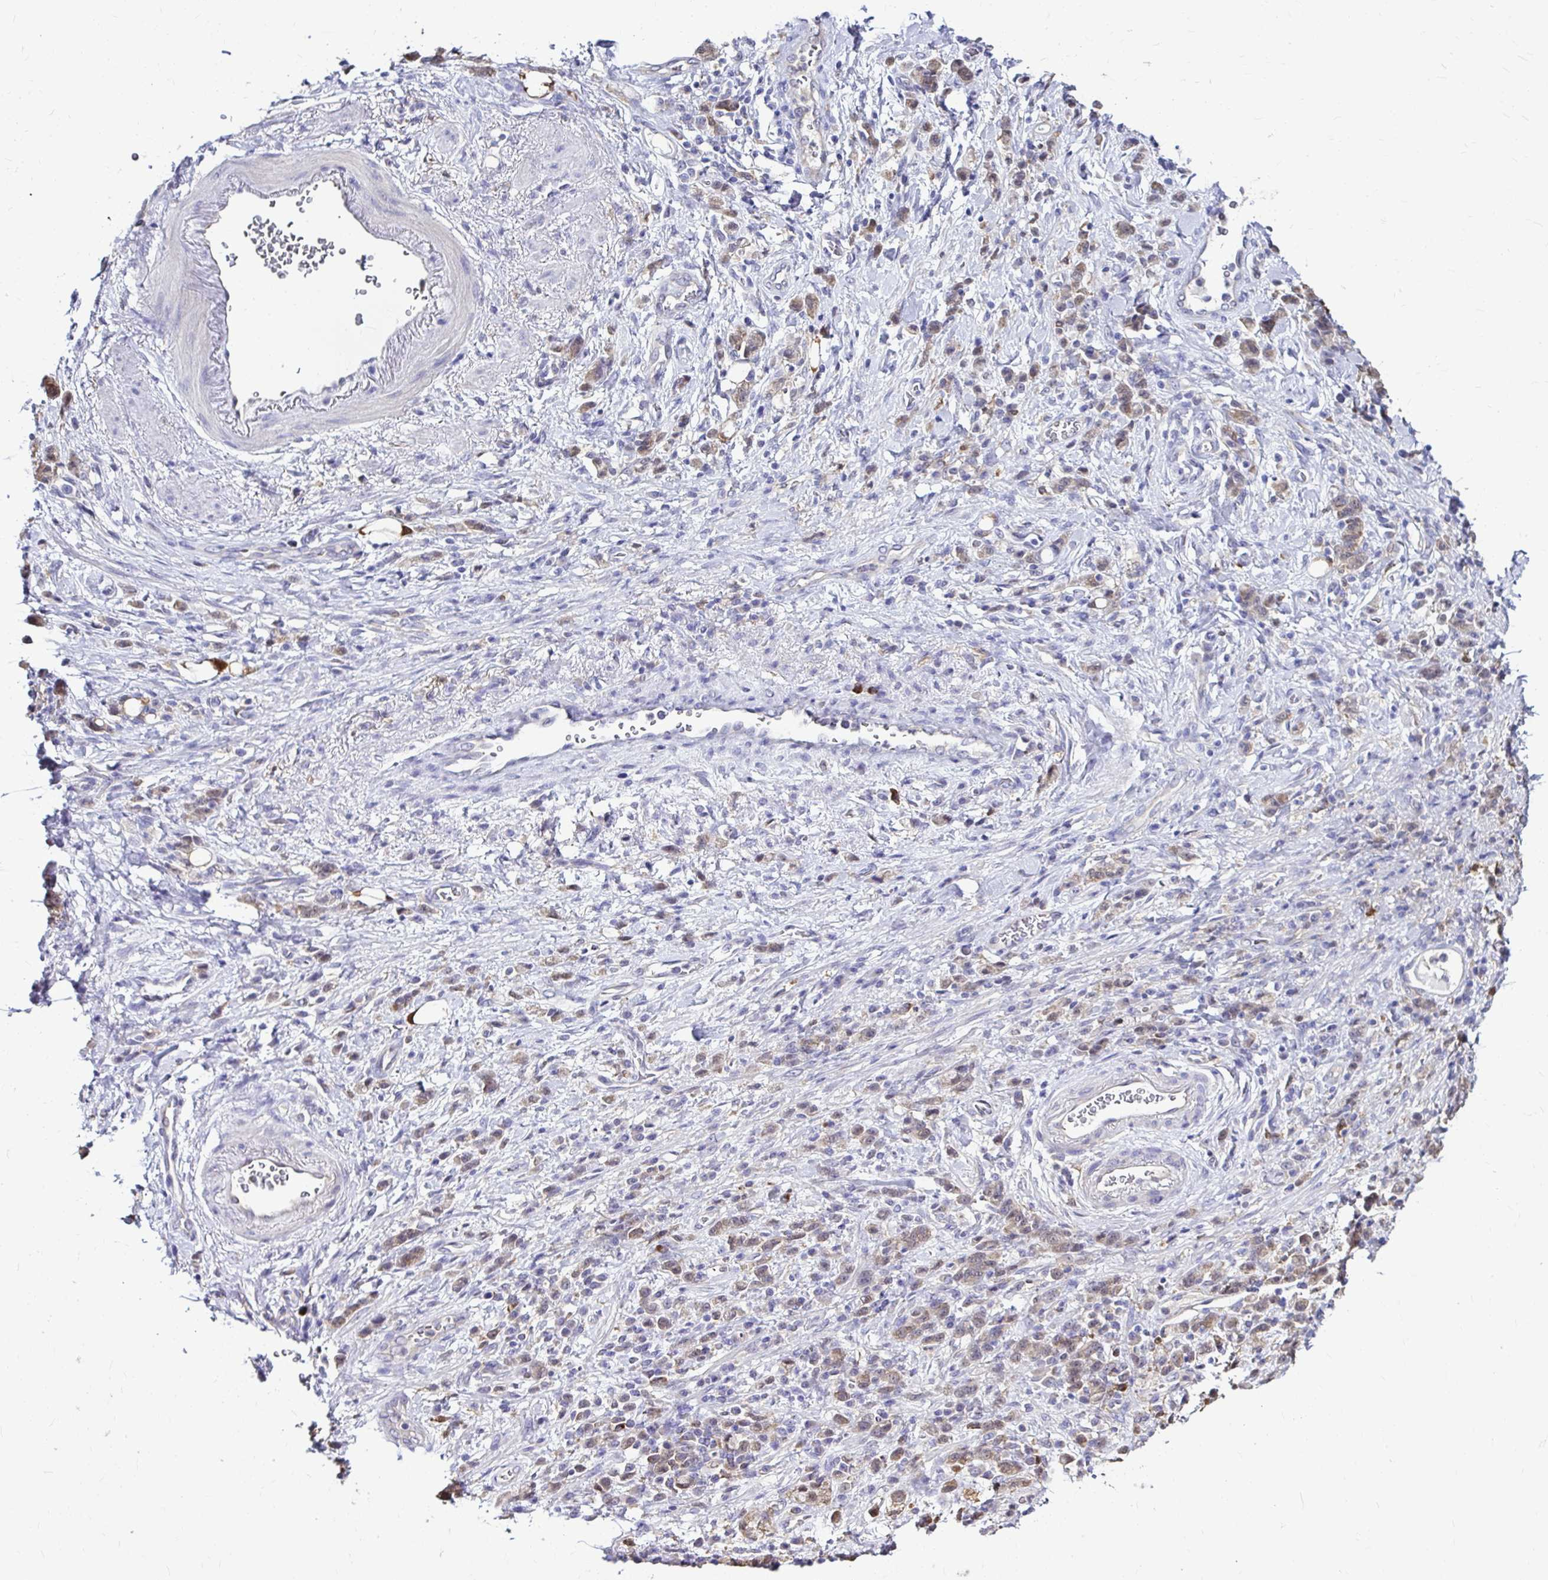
{"staining": {"intensity": "weak", "quantity": "25%-75%", "location": "cytoplasmic/membranous"}, "tissue": "stomach cancer", "cell_type": "Tumor cells", "image_type": "cancer", "snomed": [{"axis": "morphology", "description": "Adenocarcinoma, NOS"}, {"axis": "topography", "description": "Stomach"}], "caption": "Stomach adenocarcinoma stained with a brown dye reveals weak cytoplasmic/membranous positive staining in about 25%-75% of tumor cells.", "gene": "IDH1", "patient": {"sex": "male", "age": 77}}